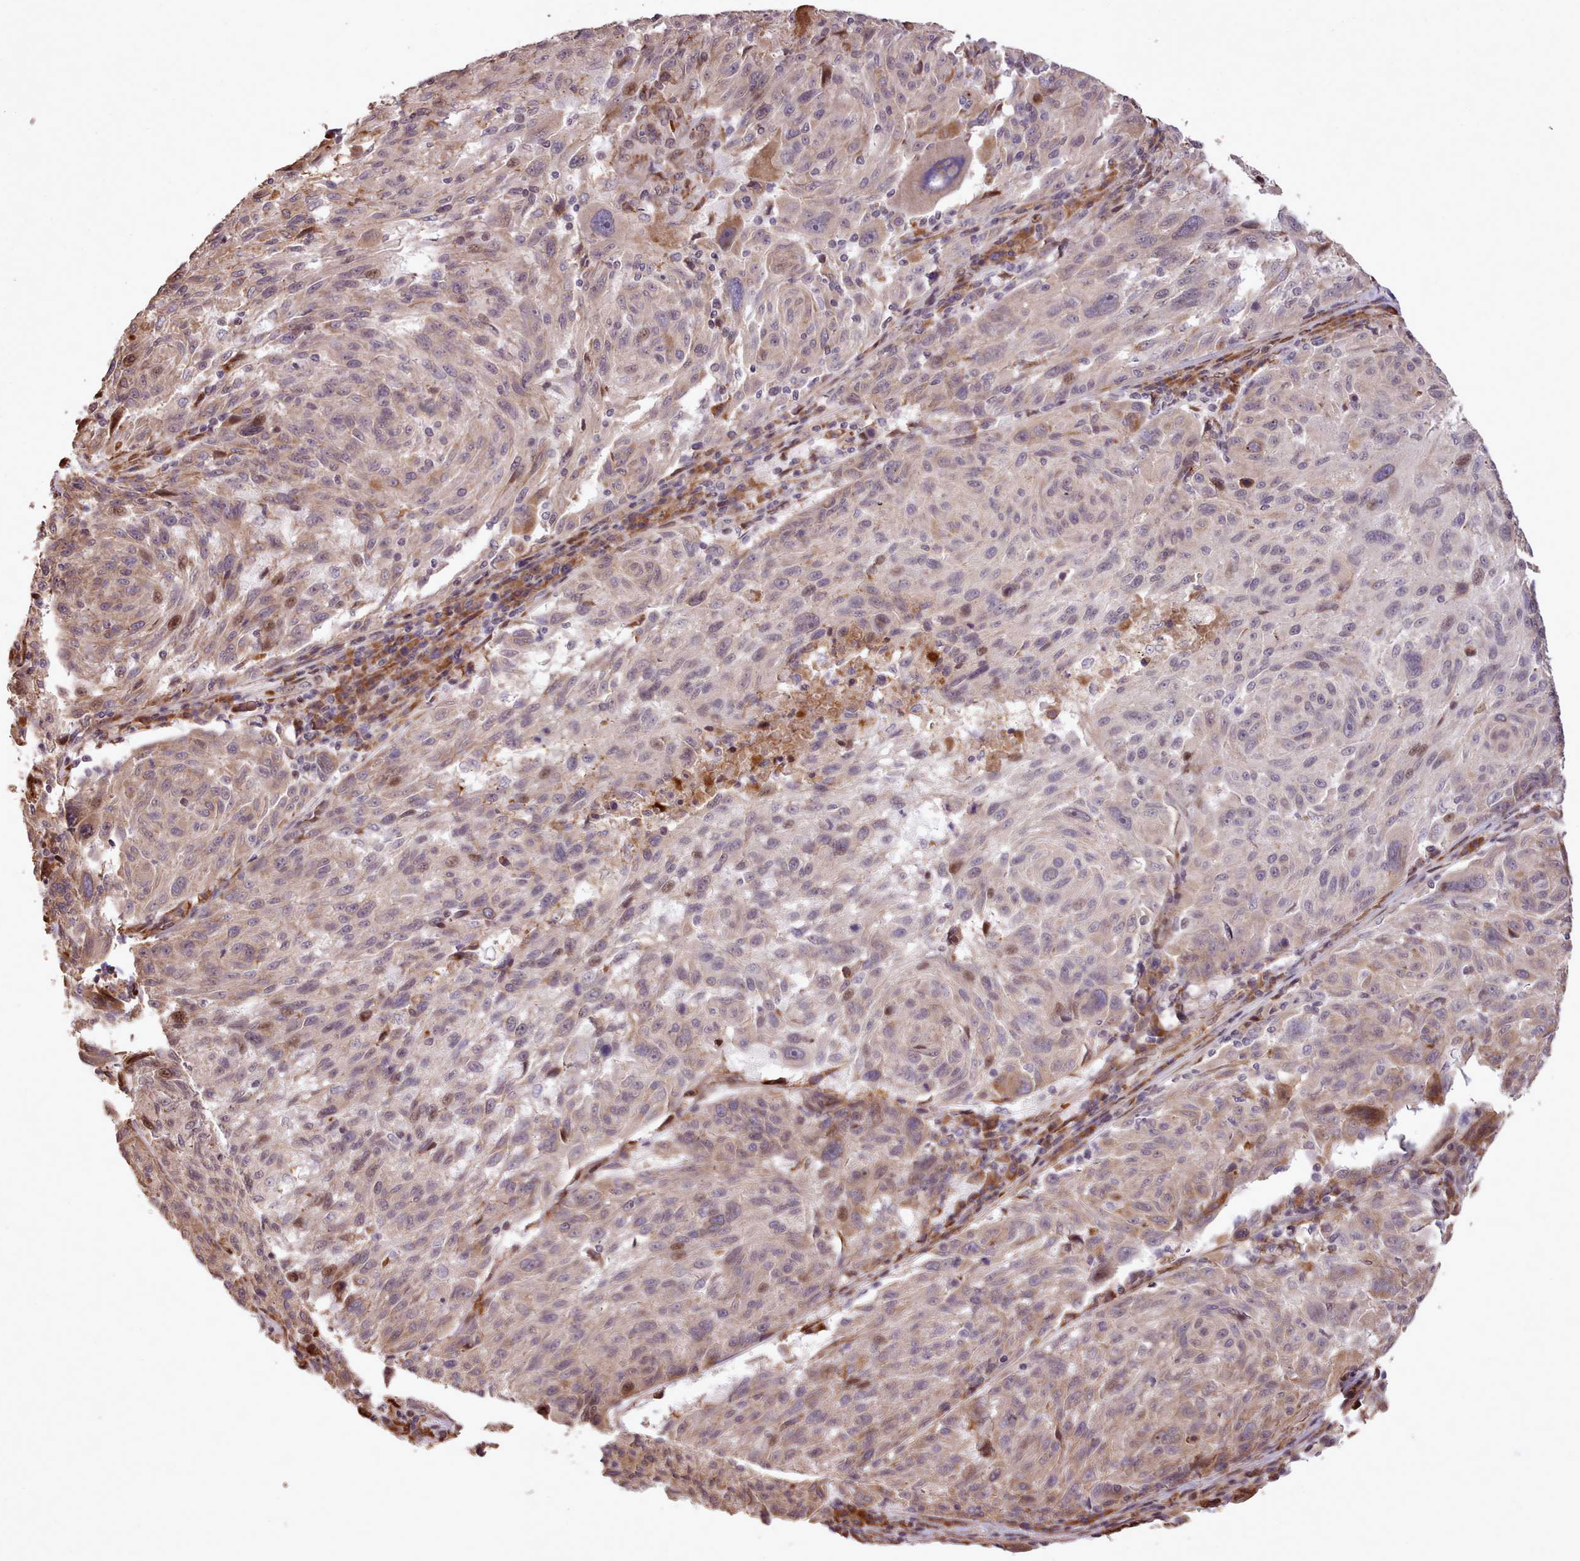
{"staining": {"intensity": "weak", "quantity": "25%-75%", "location": "cytoplasmic/membranous,nuclear"}, "tissue": "melanoma", "cell_type": "Tumor cells", "image_type": "cancer", "snomed": [{"axis": "morphology", "description": "Malignant melanoma, NOS"}, {"axis": "topography", "description": "Skin"}], "caption": "Melanoma stained for a protein (brown) displays weak cytoplasmic/membranous and nuclear positive expression in about 25%-75% of tumor cells.", "gene": "CABP1", "patient": {"sex": "male", "age": 53}}